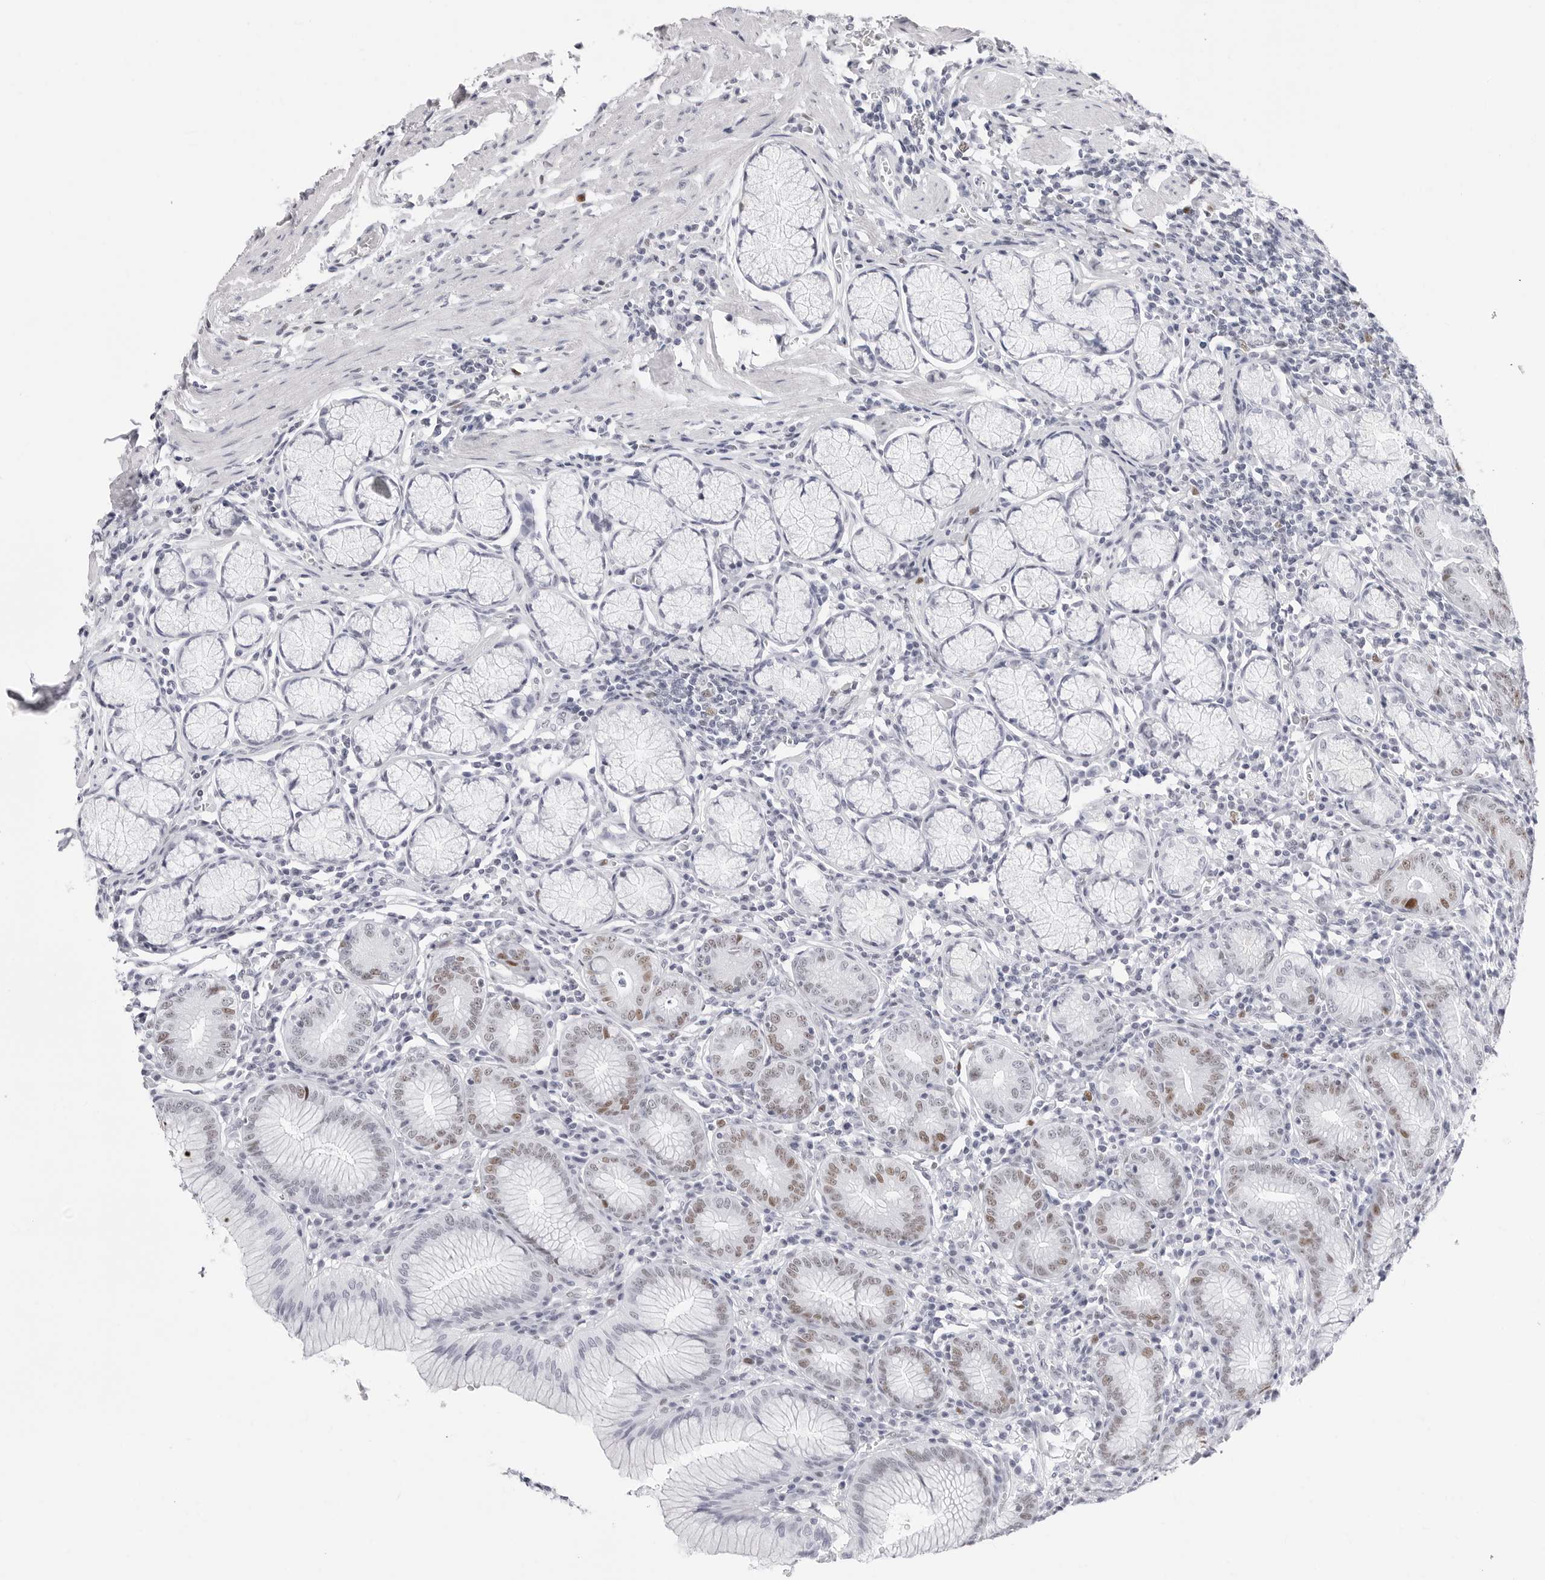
{"staining": {"intensity": "moderate", "quantity": "<25%", "location": "nuclear"}, "tissue": "stomach", "cell_type": "Glandular cells", "image_type": "normal", "snomed": [{"axis": "morphology", "description": "Normal tissue, NOS"}, {"axis": "topography", "description": "Stomach"}], "caption": "Protein expression analysis of normal stomach displays moderate nuclear staining in approximately <25% of glandular cells.", "gene": "NASP", "patient": {"sex": "male", "age": 55}}